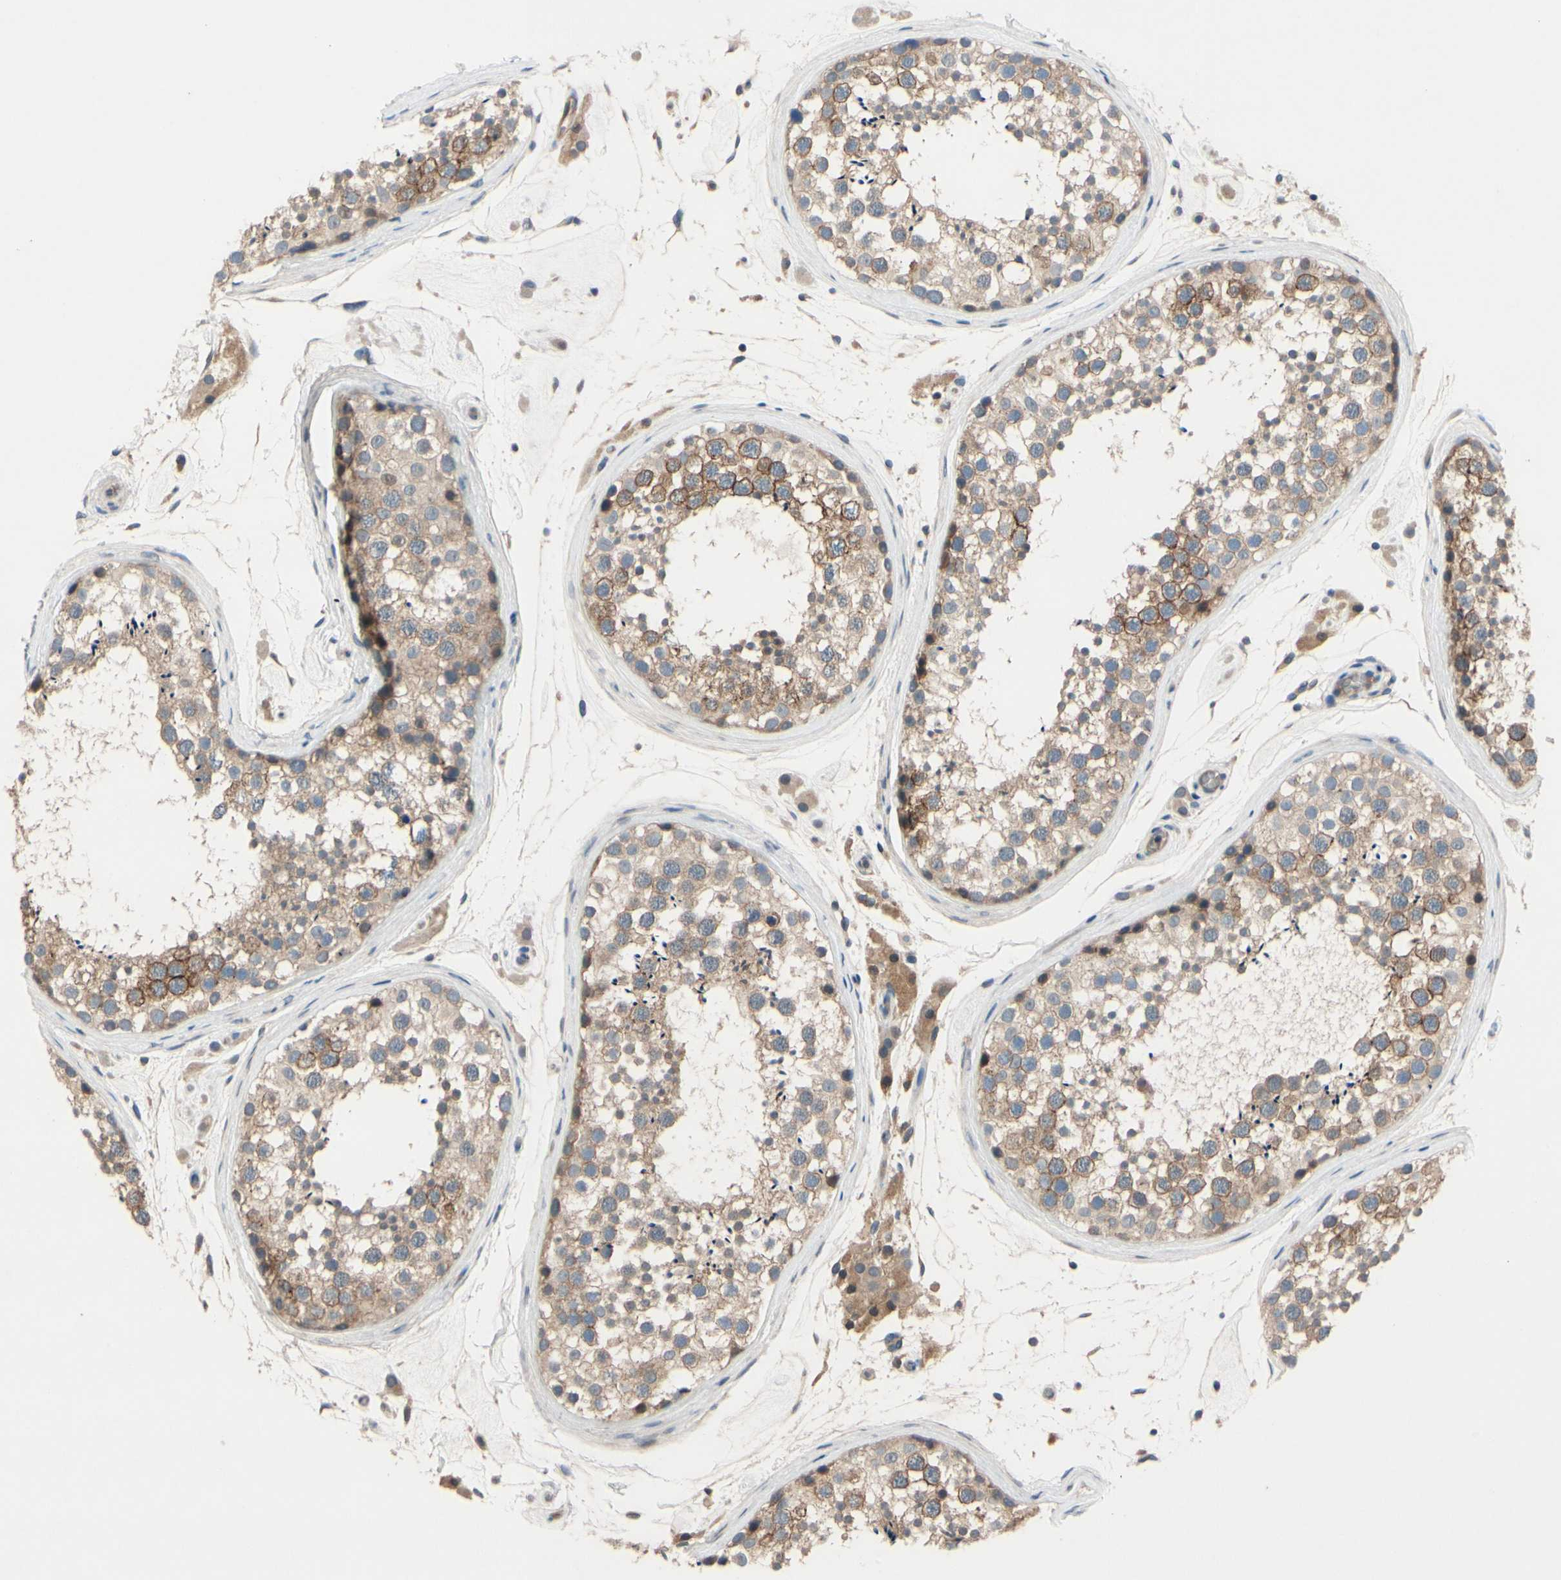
{"staining": {"intensity": "moderate", "quantity": ">75%", "location": "cytoplasmic/membranous"}, "tissue": "testis", "cell_type": "Cells in seminiferous ducts", "image_type": "normal", "snomed": [{"axis": "morphology", "description": "Normal tissue, NOS"}, {"axis": "topography", "description": "Testis"}], "caption": "Cells in seminiferous ducts show medium levels of moderate cytoplasmic/membranous expression in approximately >75% of cells in benign testis. (DAB = brown stain, brightfield microscopy at high magnification).", "gene": "ICAM5", "patient": {"sex": "male", "age": 46}}